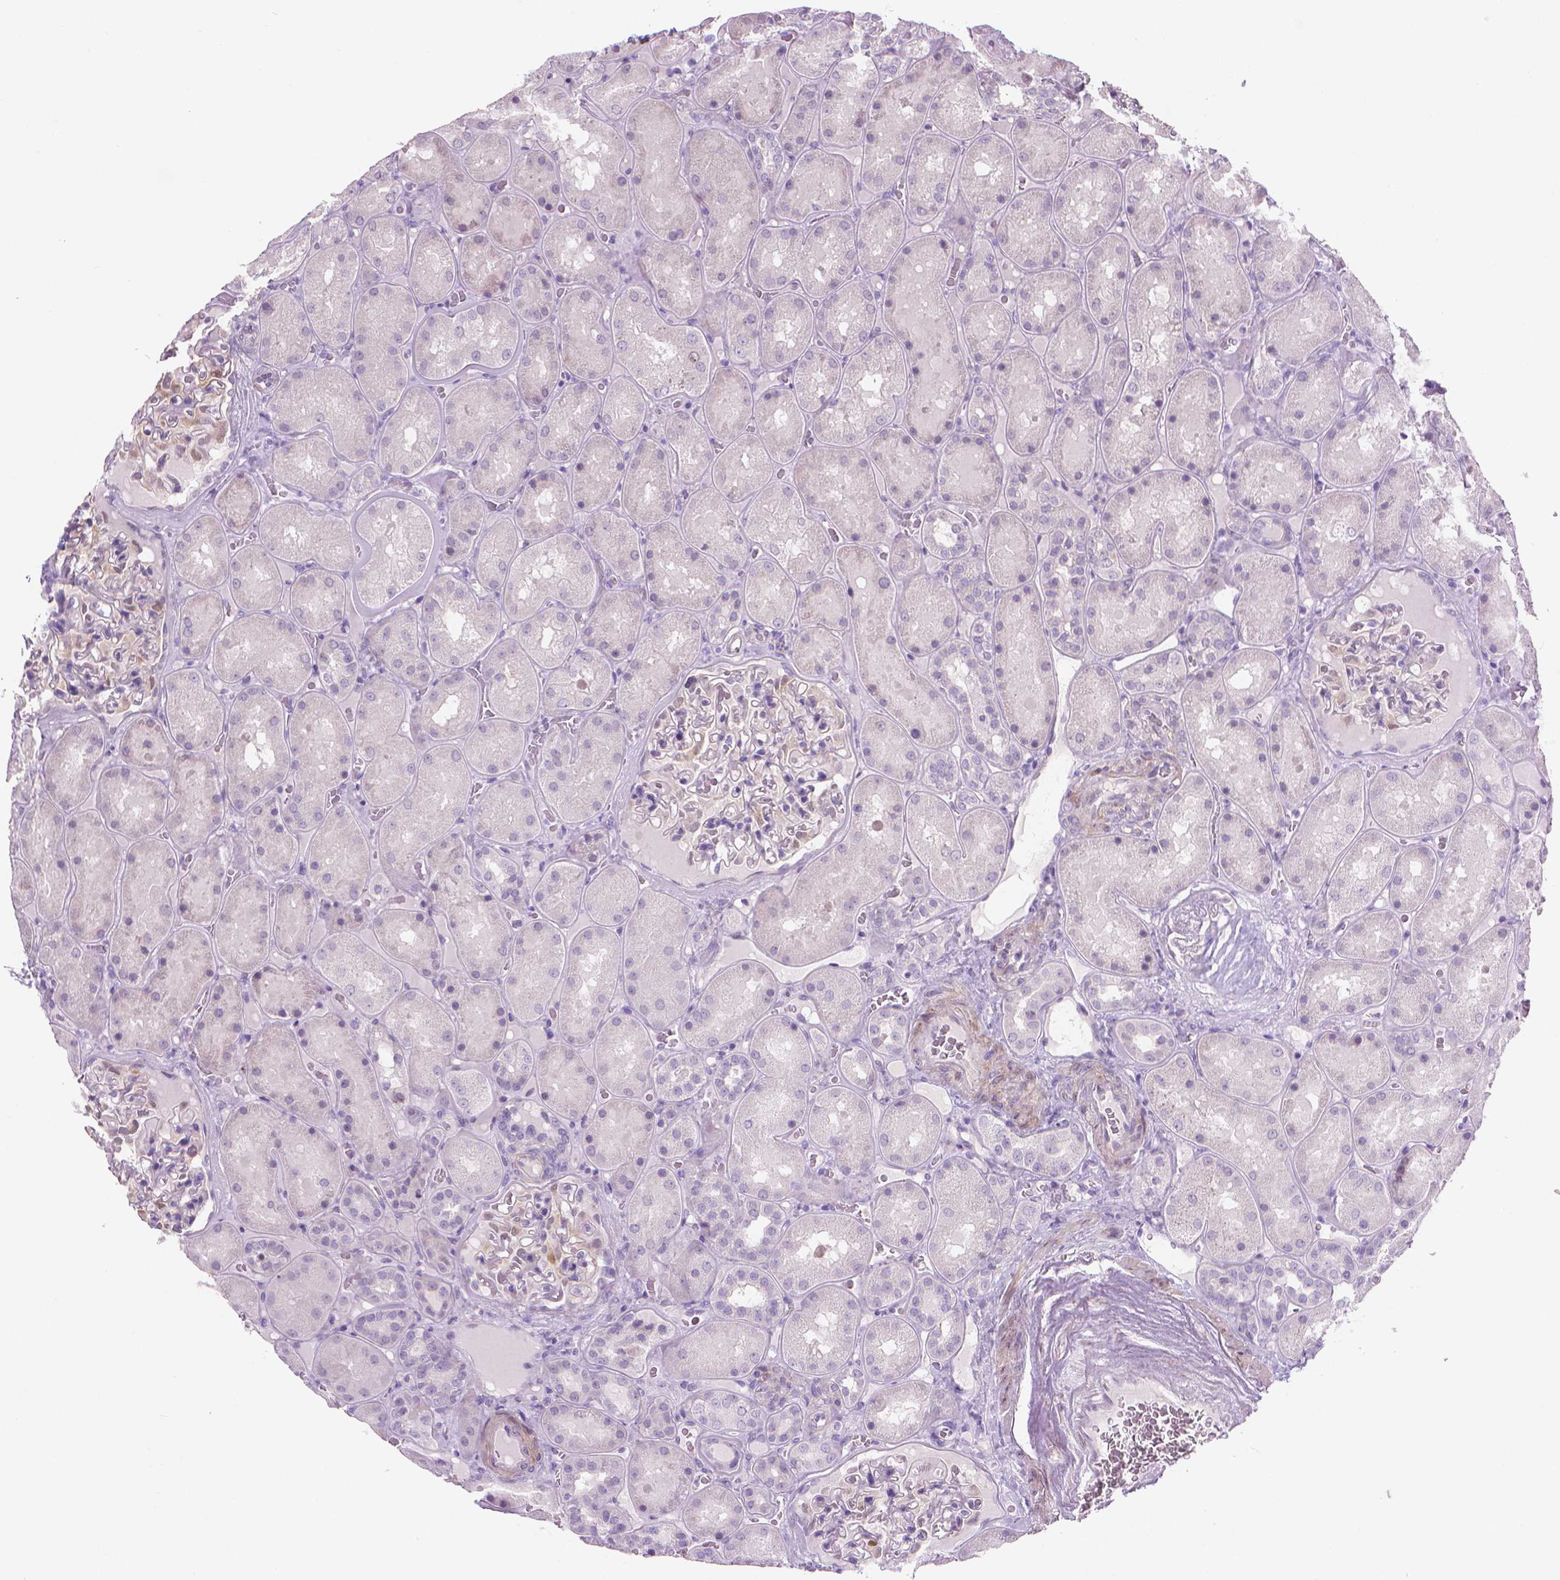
{"staining": {"intensity": "weak", "quantity": "<25%", "location": "cytoplasmic/membranous"}, "tissue": "kidney", "cell_type": "Cells in glomeruli", "image_type": "normal", "snomed": [{"axis": "morphology", "description": "Normal tissue, NOS"}, {"axis": "topography", "description": "Kidney"}], "caption": "Immunohistochemistry (IHC) image of unremarkable human kidney stained for a protein (brown), which reveals no positivity in cells in glomeruli.", "gene": "GSDMA", "patient": {"sex": "male", "age": 73}}